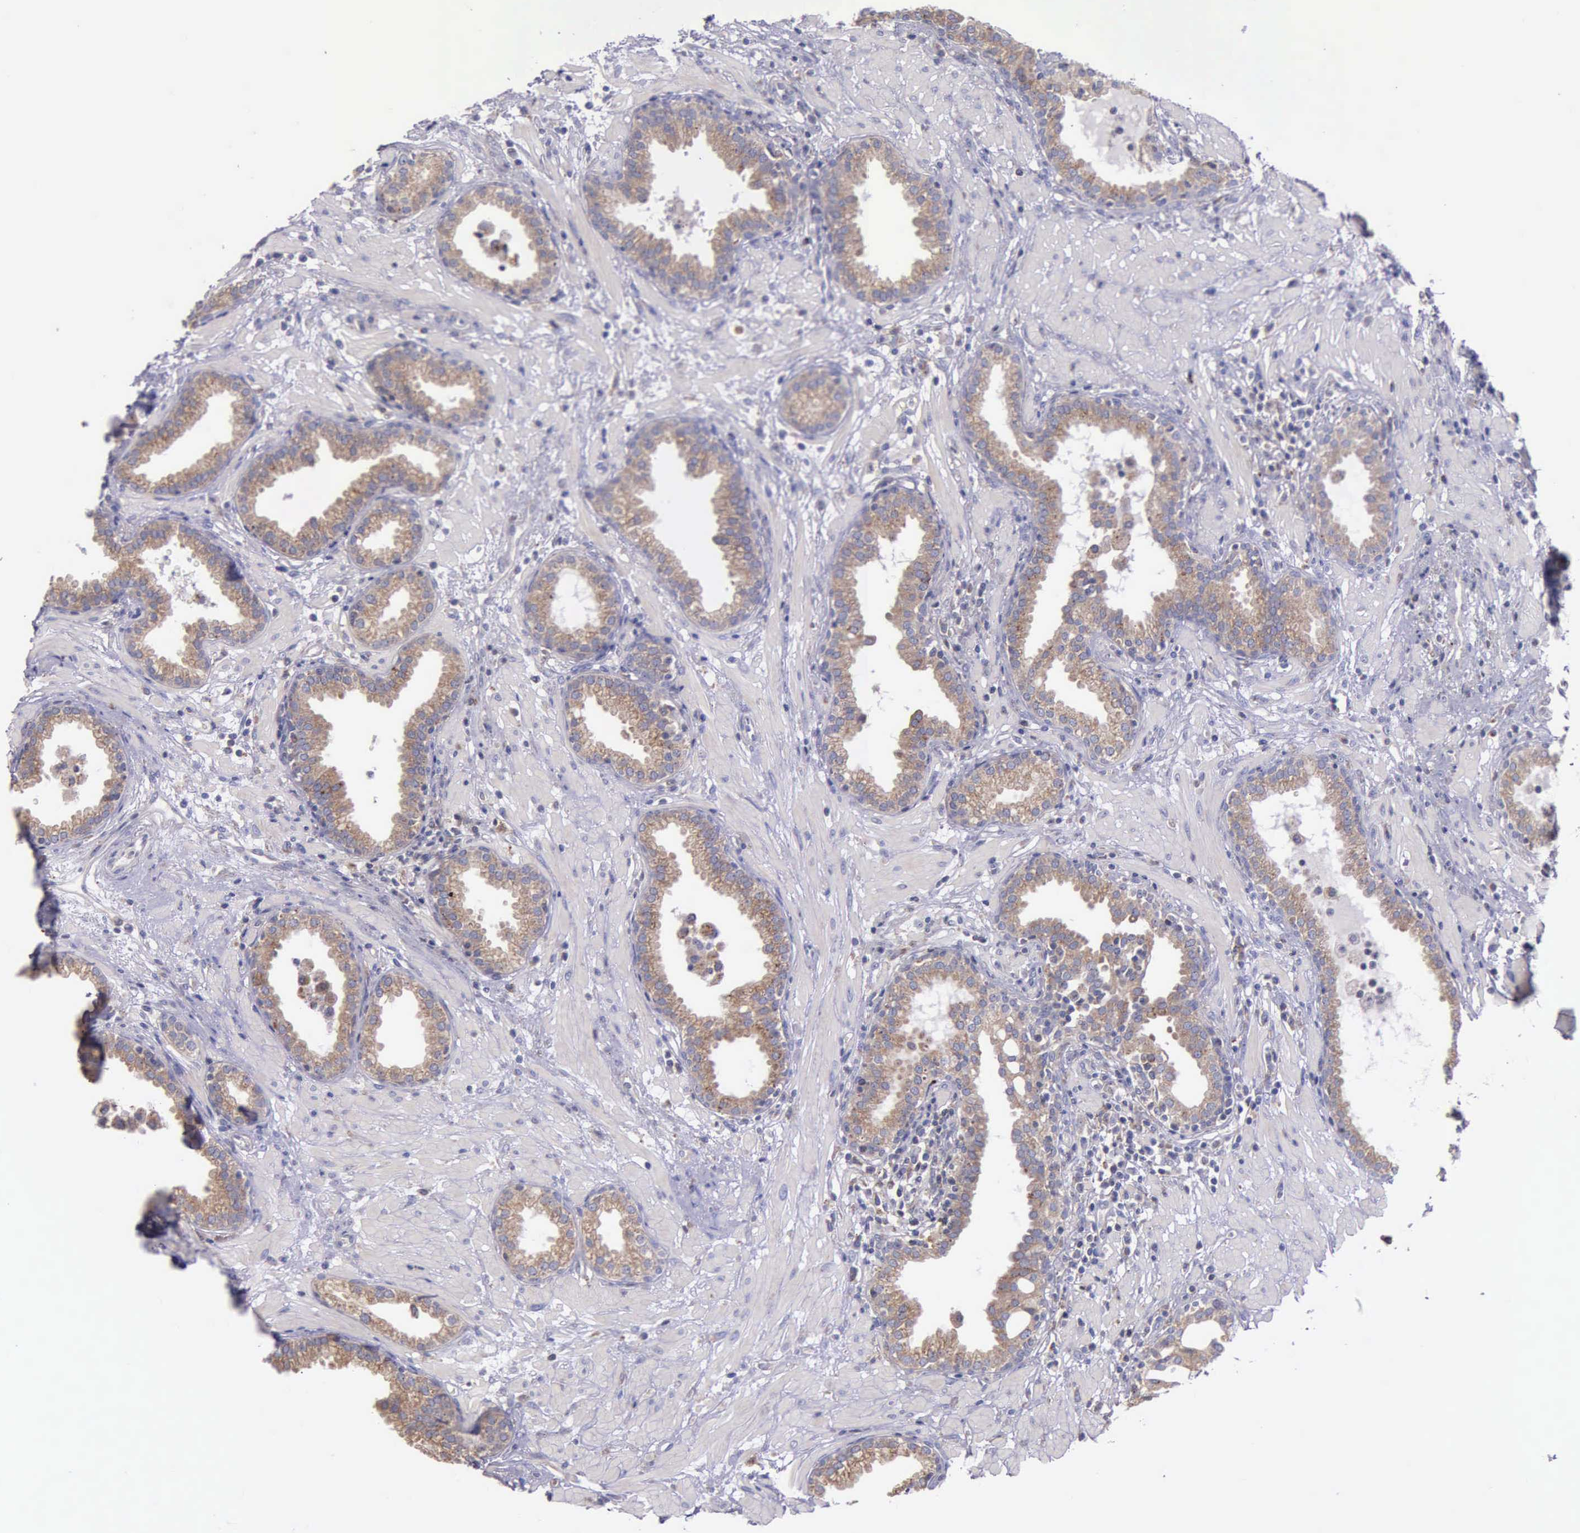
{"staining": {"intensity": "moderate", "quantity": ">75%", "location": "cytoplasmic/membranous"}, "tissue": "prostate", "cell_type": "Glandular cells", "image_type": "normal", "snomed": [{"axis": "morphology", "description": "Normal tissue, NOS"}, {"axis": "topography", "description": "Prostate"}], "caption": "Moderate cytoplasmic/membranous staining for a protein is appreciated in about >75% of glandular cells of normal prostate using IHC.", "gene": "CTAGE15", "patient": {"sex": "male", "age": 64}}